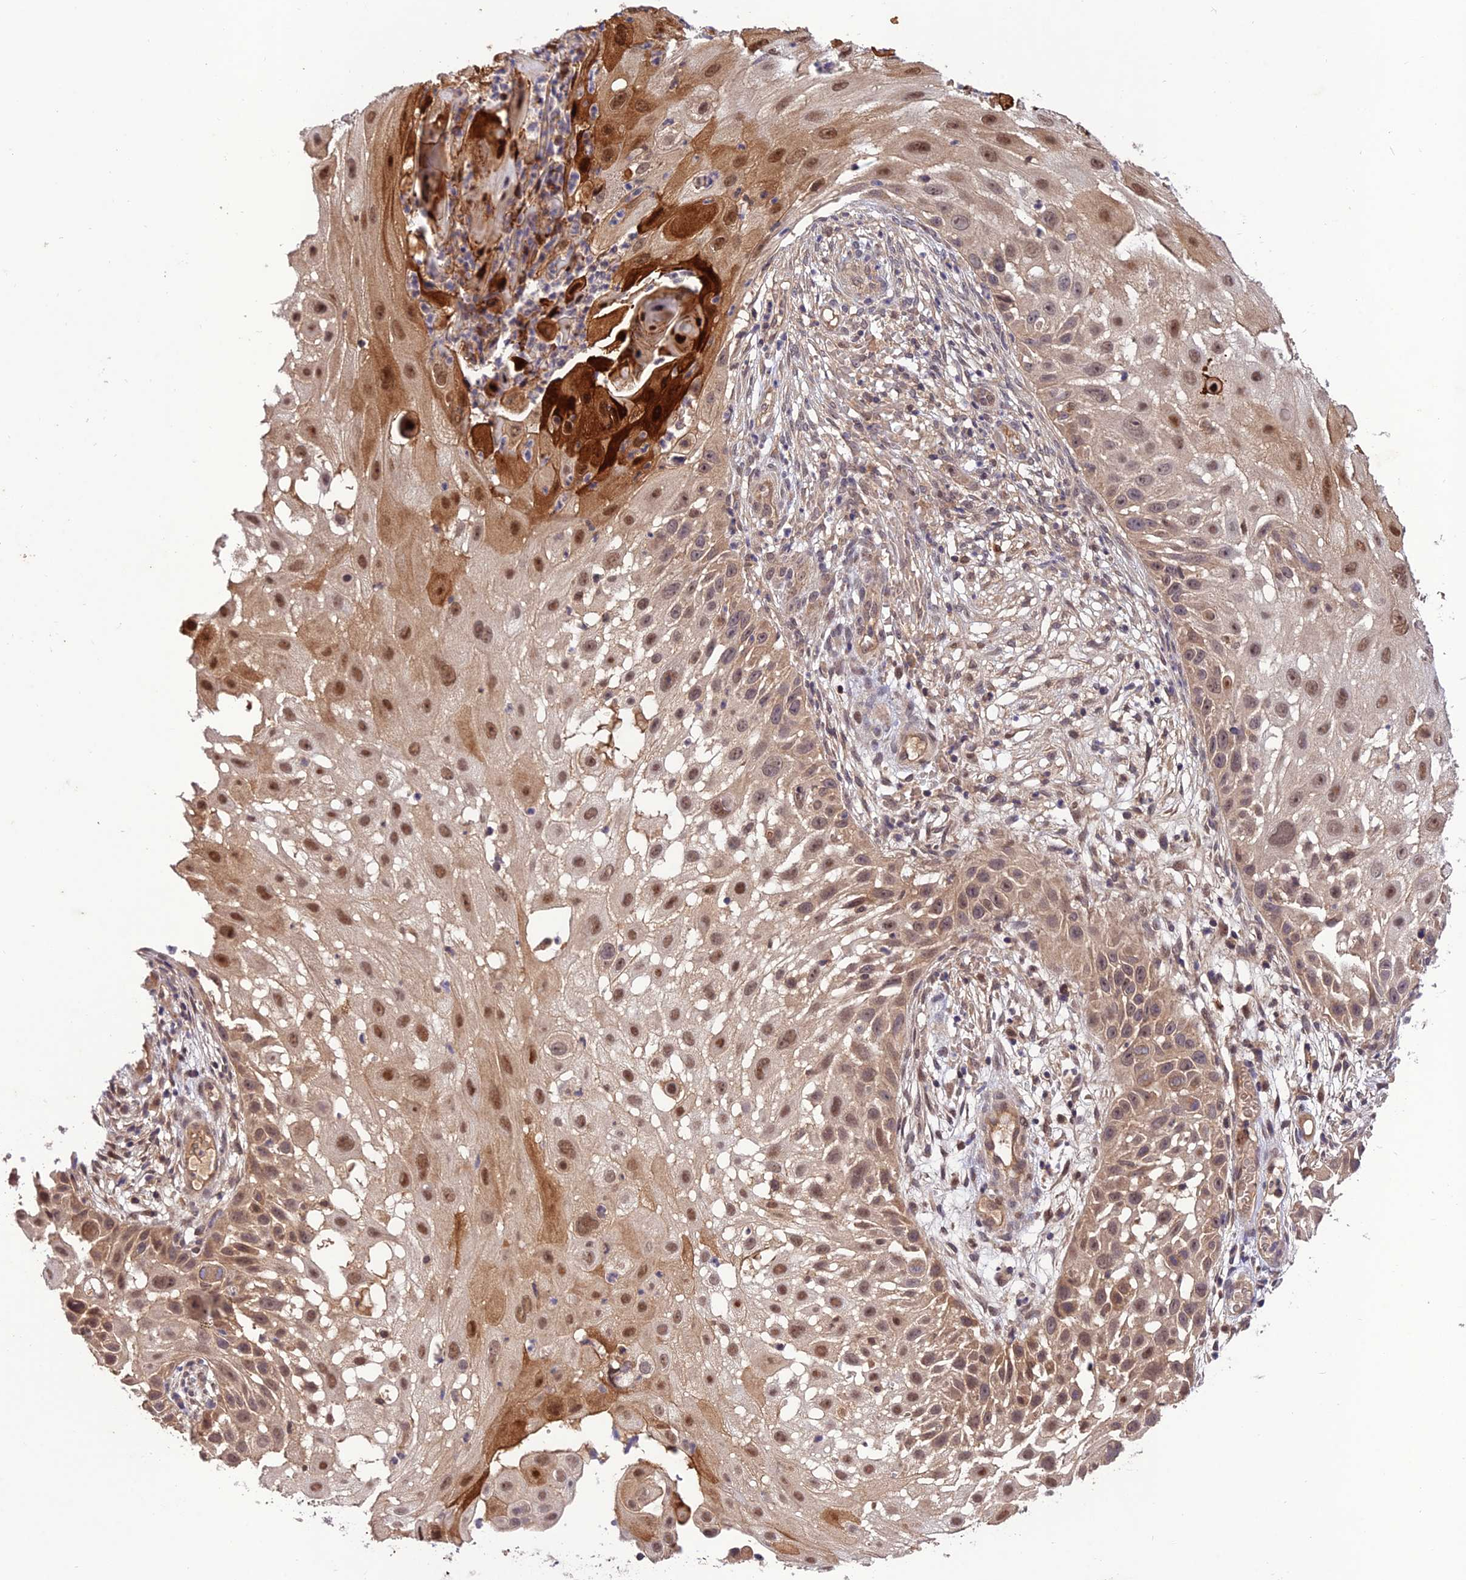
{"staining": {"intensity": "moderate", "quantity": ">75%", "location": "nuclear"}, "tissue": "skin cancer", "cell_type": "Tumor cells", "image_type": "cancer", "snomed": [{"axis": "morphology", "description": "Squamous cell carcinoma, NOS"}, {"axis": "topography", "description": "Skin"}], "caption": "Immunohistochemical staining of squamous cell carcinoma (skin) exhibits moderate nuclear protein expression in about >75% of tumor cells.", "gene": "REV1", "patient": {"sex": "female", "age": 44}}